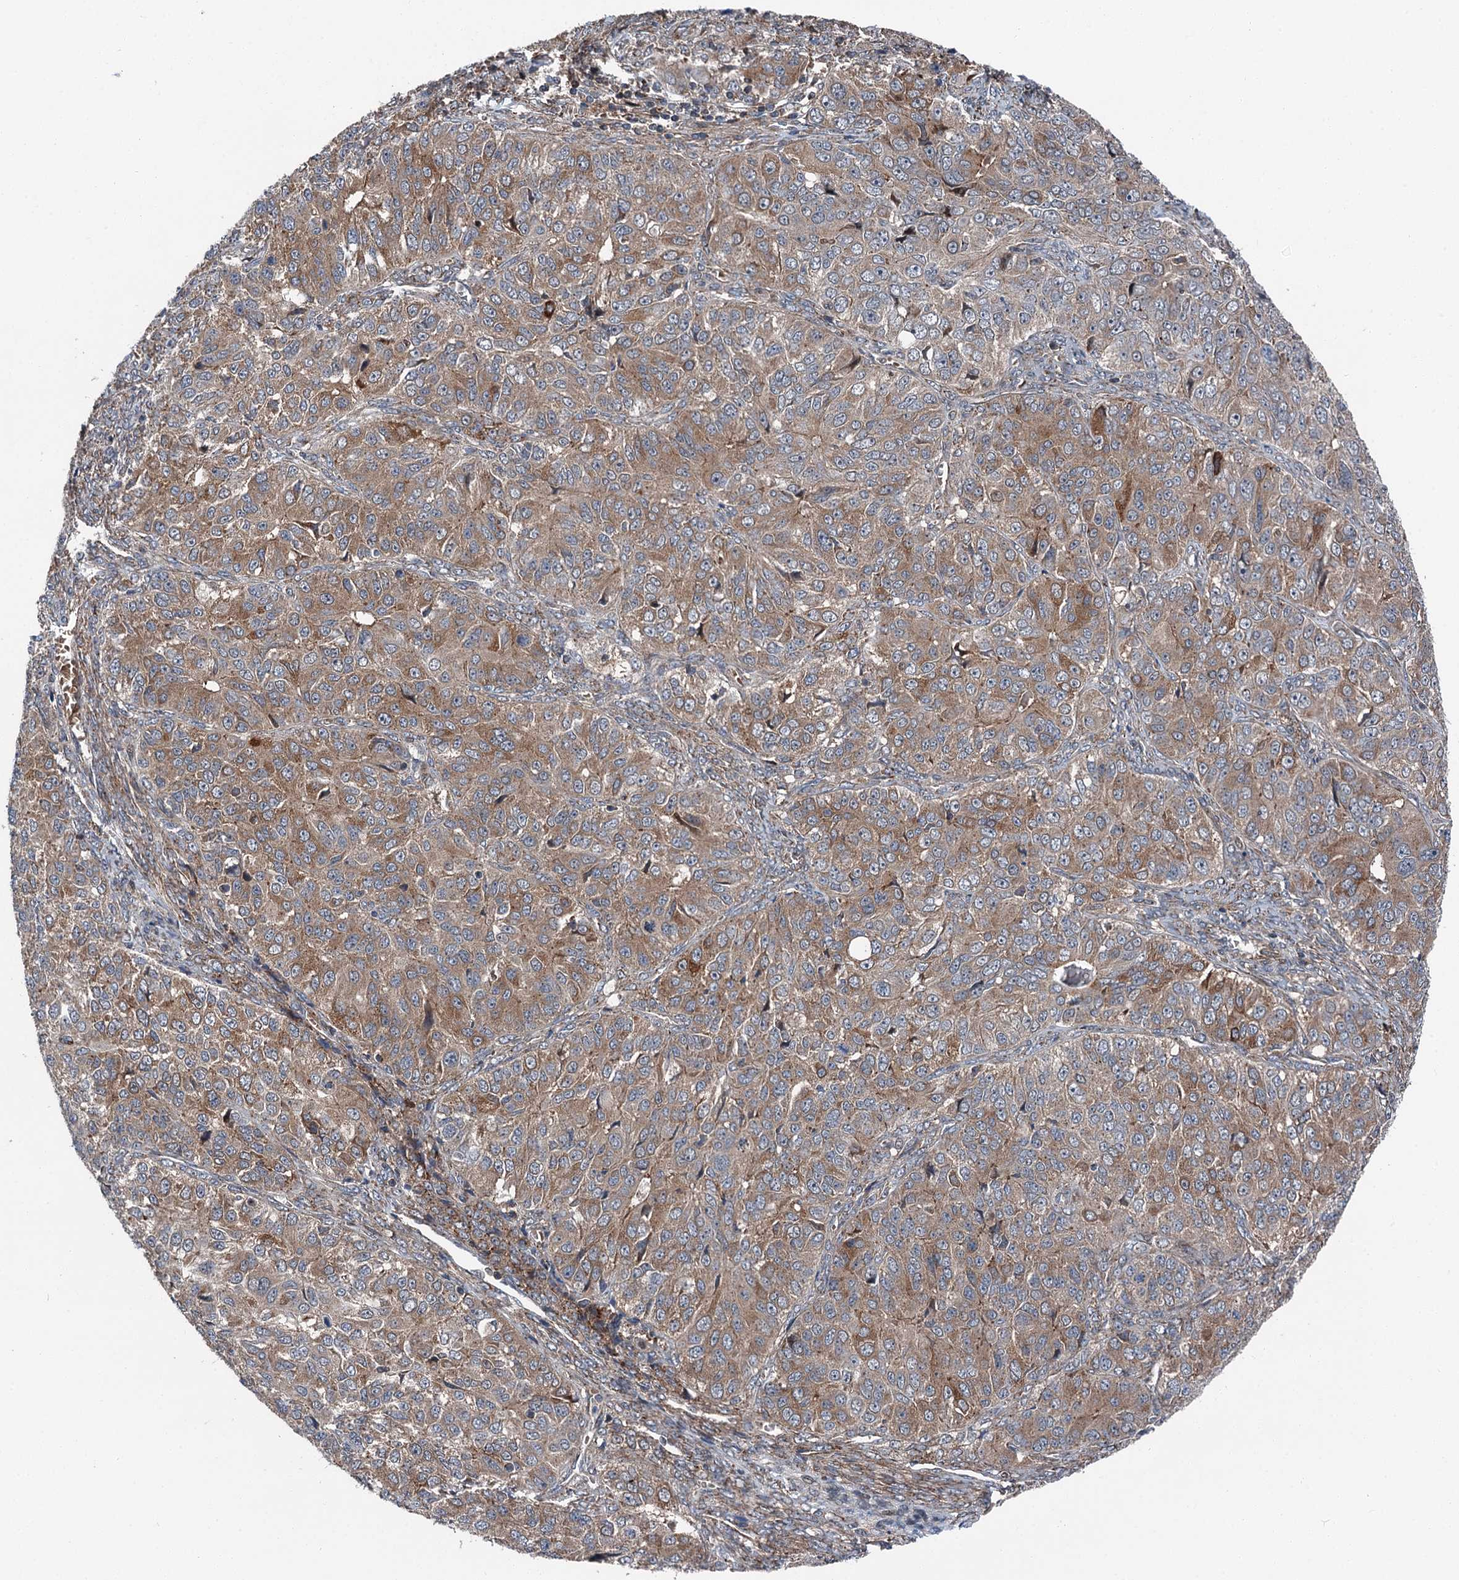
{"staining": {"intensity": "moderate", "quantity": ">75%", "location": "cytoplasmic/membranous"}, "tissue": "ovarian cancer", "cell_type": "Tumor cells", "image_type": "cancer", "snomed": [{"axis": "morphology", "description": "Carcinoma, endometroid"}, {"axis": "topography", "description": "Ovary"}], "caption": "The image shows immunohistochemical staining of ovarian cancer. There is moderate cytoplasmic/membranous staining is identified in about >75% of tumor cells.", "gene": "POLR1D", "patient": {"sex": "female", "age": 51}}